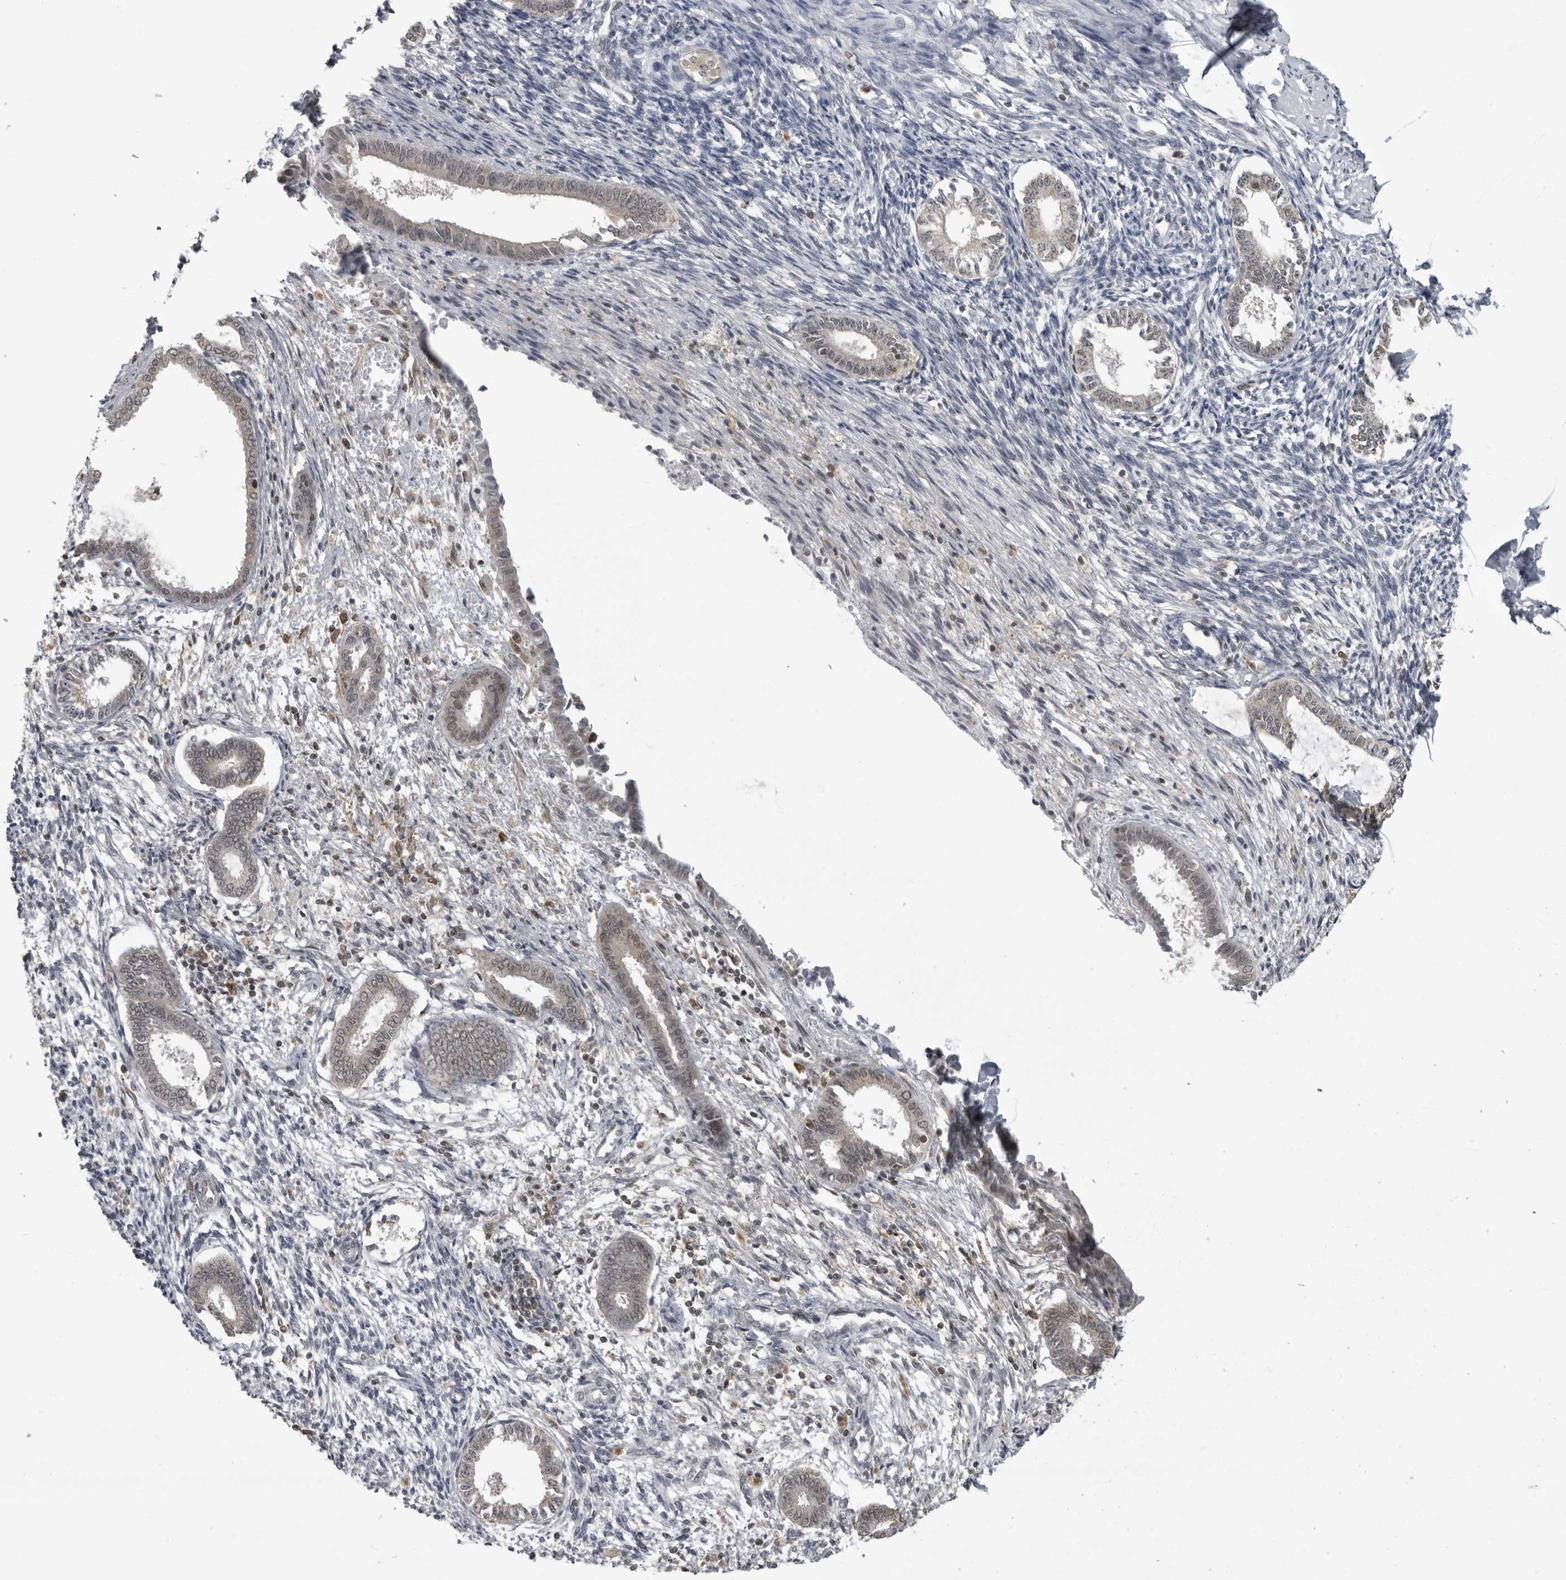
{"staining": {"intensity": "negative", "quantity": "none", "location": "none"}, "tissue": "endometrium", "cell_type": "Cells in endometrial stroma", "image_type": "normal", "snomed": [{"axis": "morphology", "description": "Normal tissue, NOS"}, {"axis": "topography", "description": "Endometrium"}], "caption": "The histopathology image shows no staining of cells in endometrial stroma in benign endometrium. (DAB (3,3'-diaminobenzidine) immunohistochemistry (IHC) visualized using brightfield microscopy, high magnification).", "gene": "PDCL3", "patient": {"sex": "female", "age": 56}}